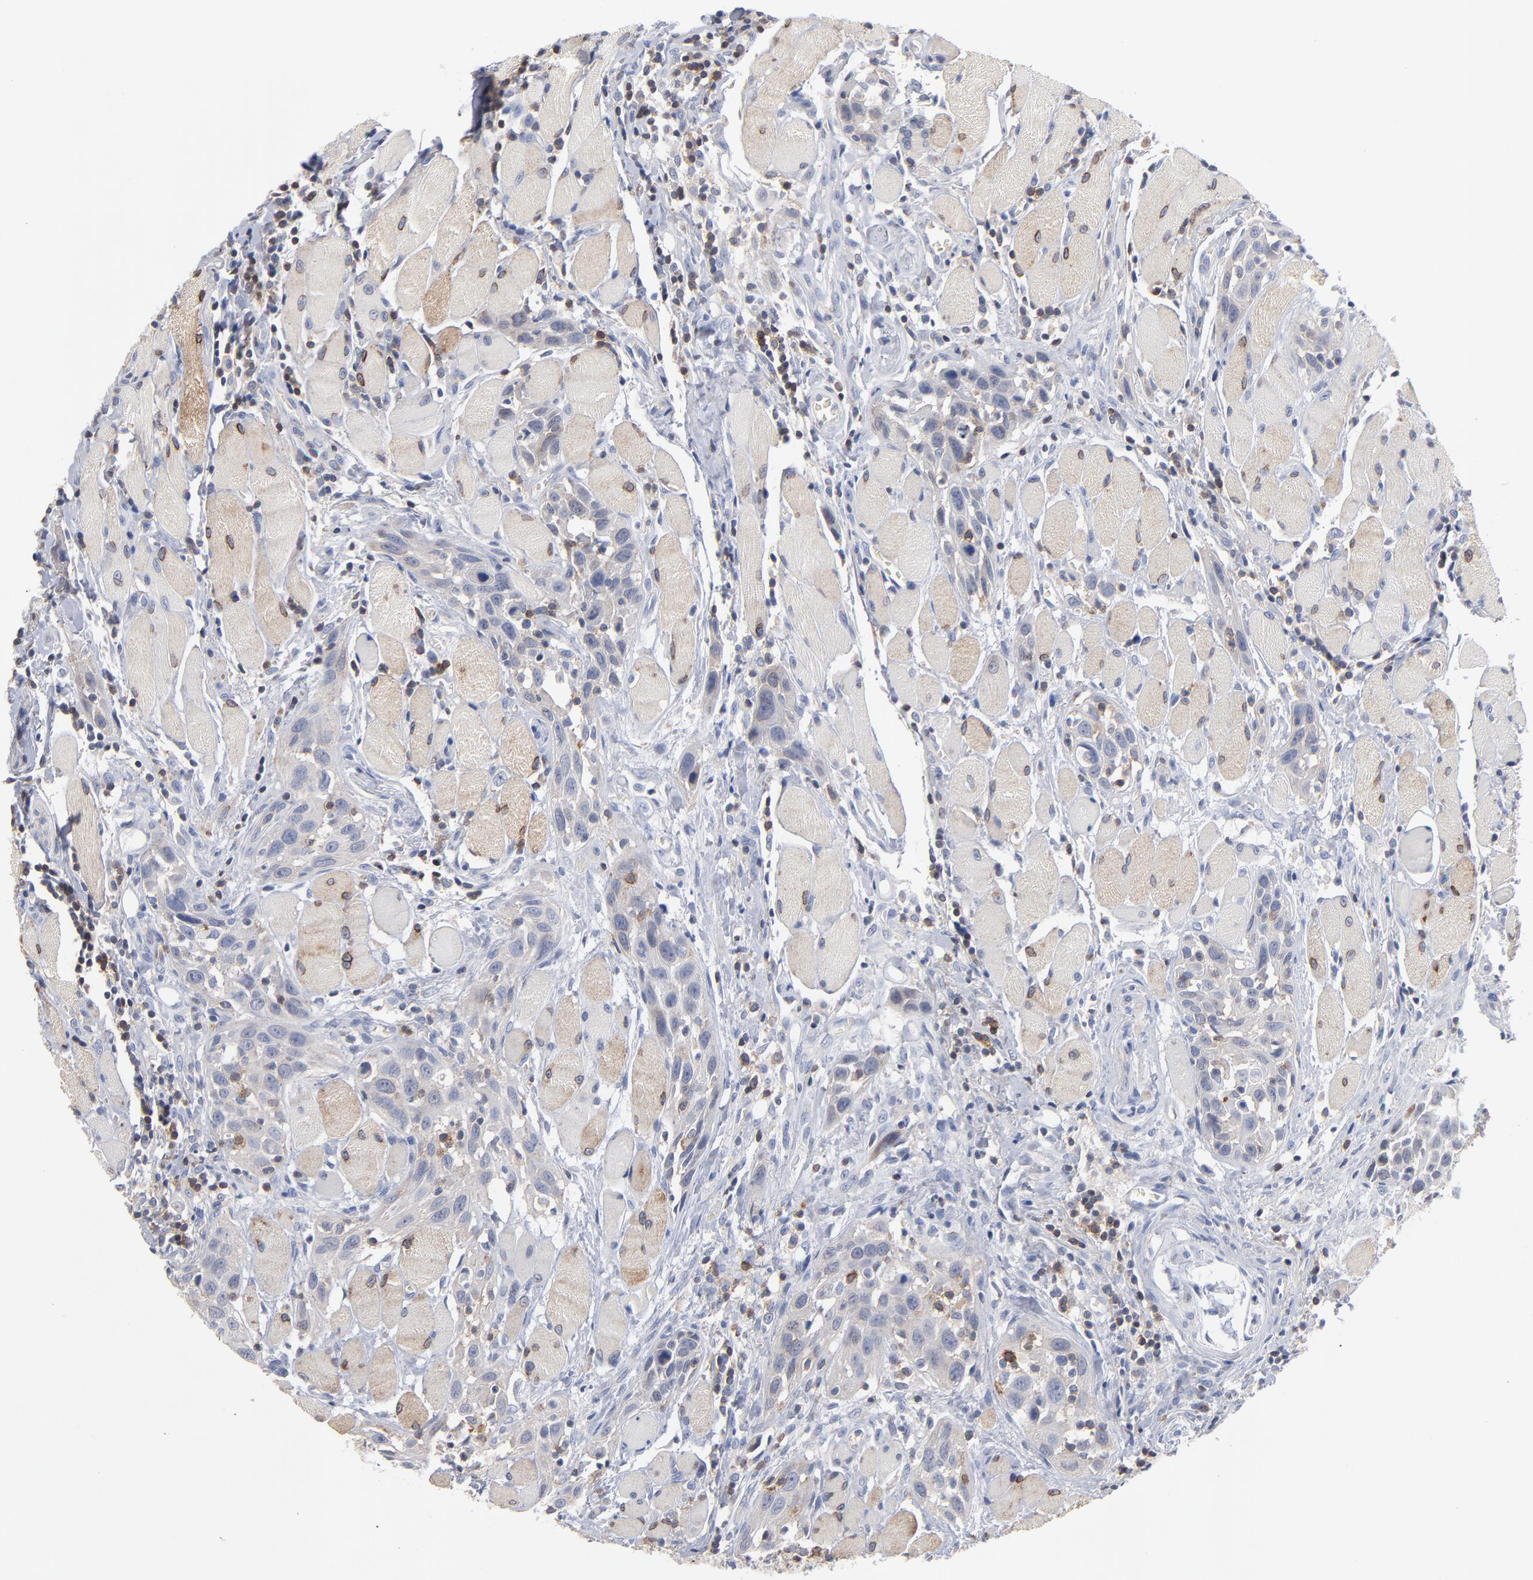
{"staining": {"intensity": "weak", "quantity": "25%-75%", "location": "cytoplasmic/membranous"}, "tissue": "head and neck cancer", "cell_type": "Tumor cells", "image_type": "cancer", "snomed": [{"axis": "morphology", "description": "Squamous cell carcinoma, NOS"}, {"axis": "topography", "description": "Oral tissue"}, {"axis": "topography", "description": "Head-Neck"}], "caption": "A low amount of weak cytoplasmic/membranous staining is appreciated in about 25%-75% of tumor cells in squamous cell carcinoma (head and neck) tissue.", "gene": "PDLIM2", "patient": {"sex": "female", "age": 50}}